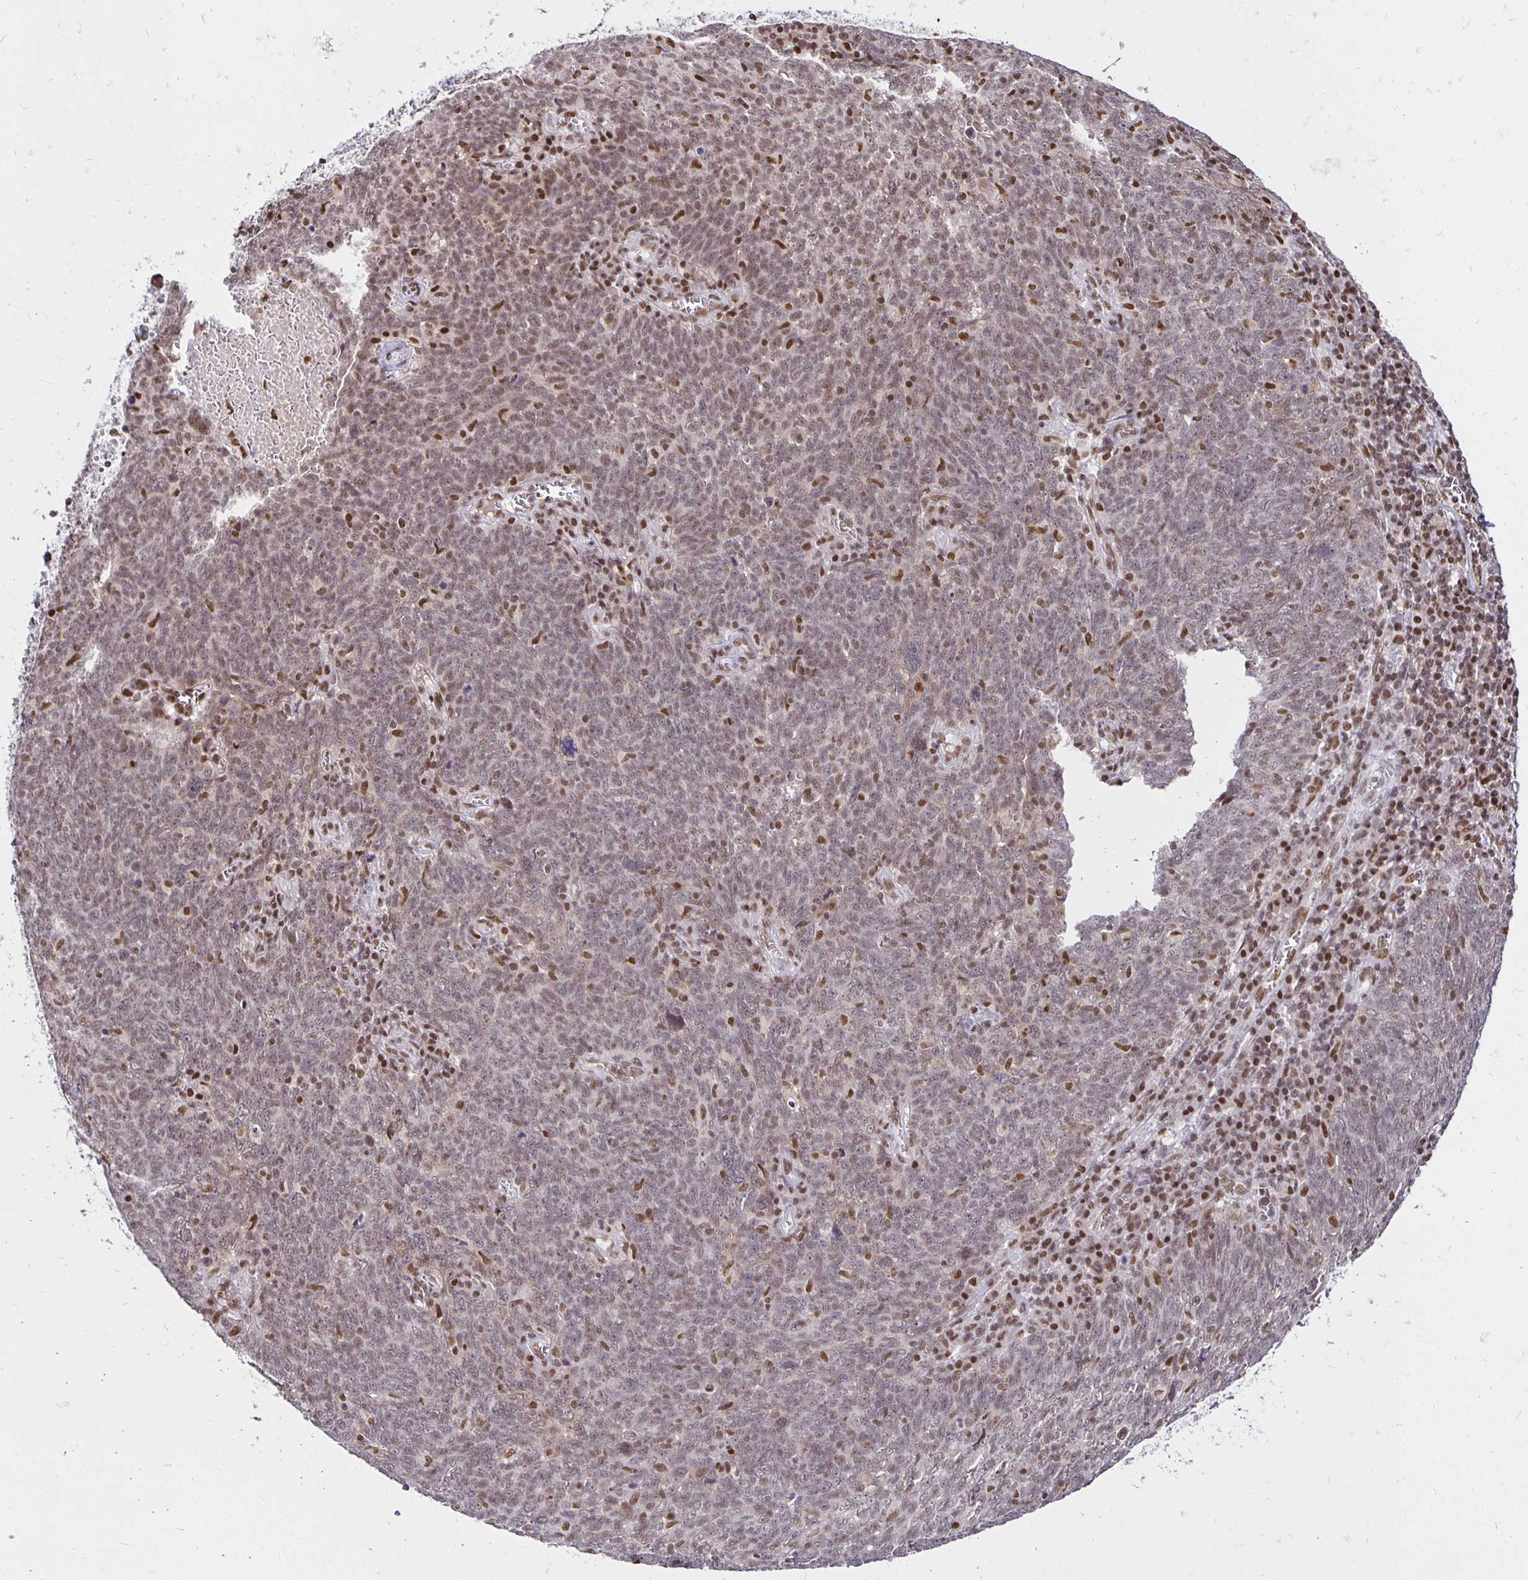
{"staining": {"intensity": "moderate", "quantity": "25%-75%", "location": "nuclear"}, "tissue": "lung cancer", "cell_type": "Tumor cells", "image_type": "cancer", "snomed": [{"axis": "morphology", "description": "Squamous cell carcinoma, NOS"}, {"axis": "topography", "description": "Lung"}], "caption": "About 25%-75% of tumor cells in squamous cell carcinoma (lung) exhibit moderate nuclear protein positivity as visualized by brown immunohistochemical staining.", "gene": "ZNF579", "patient": {"sex": "female", "age": 72}}